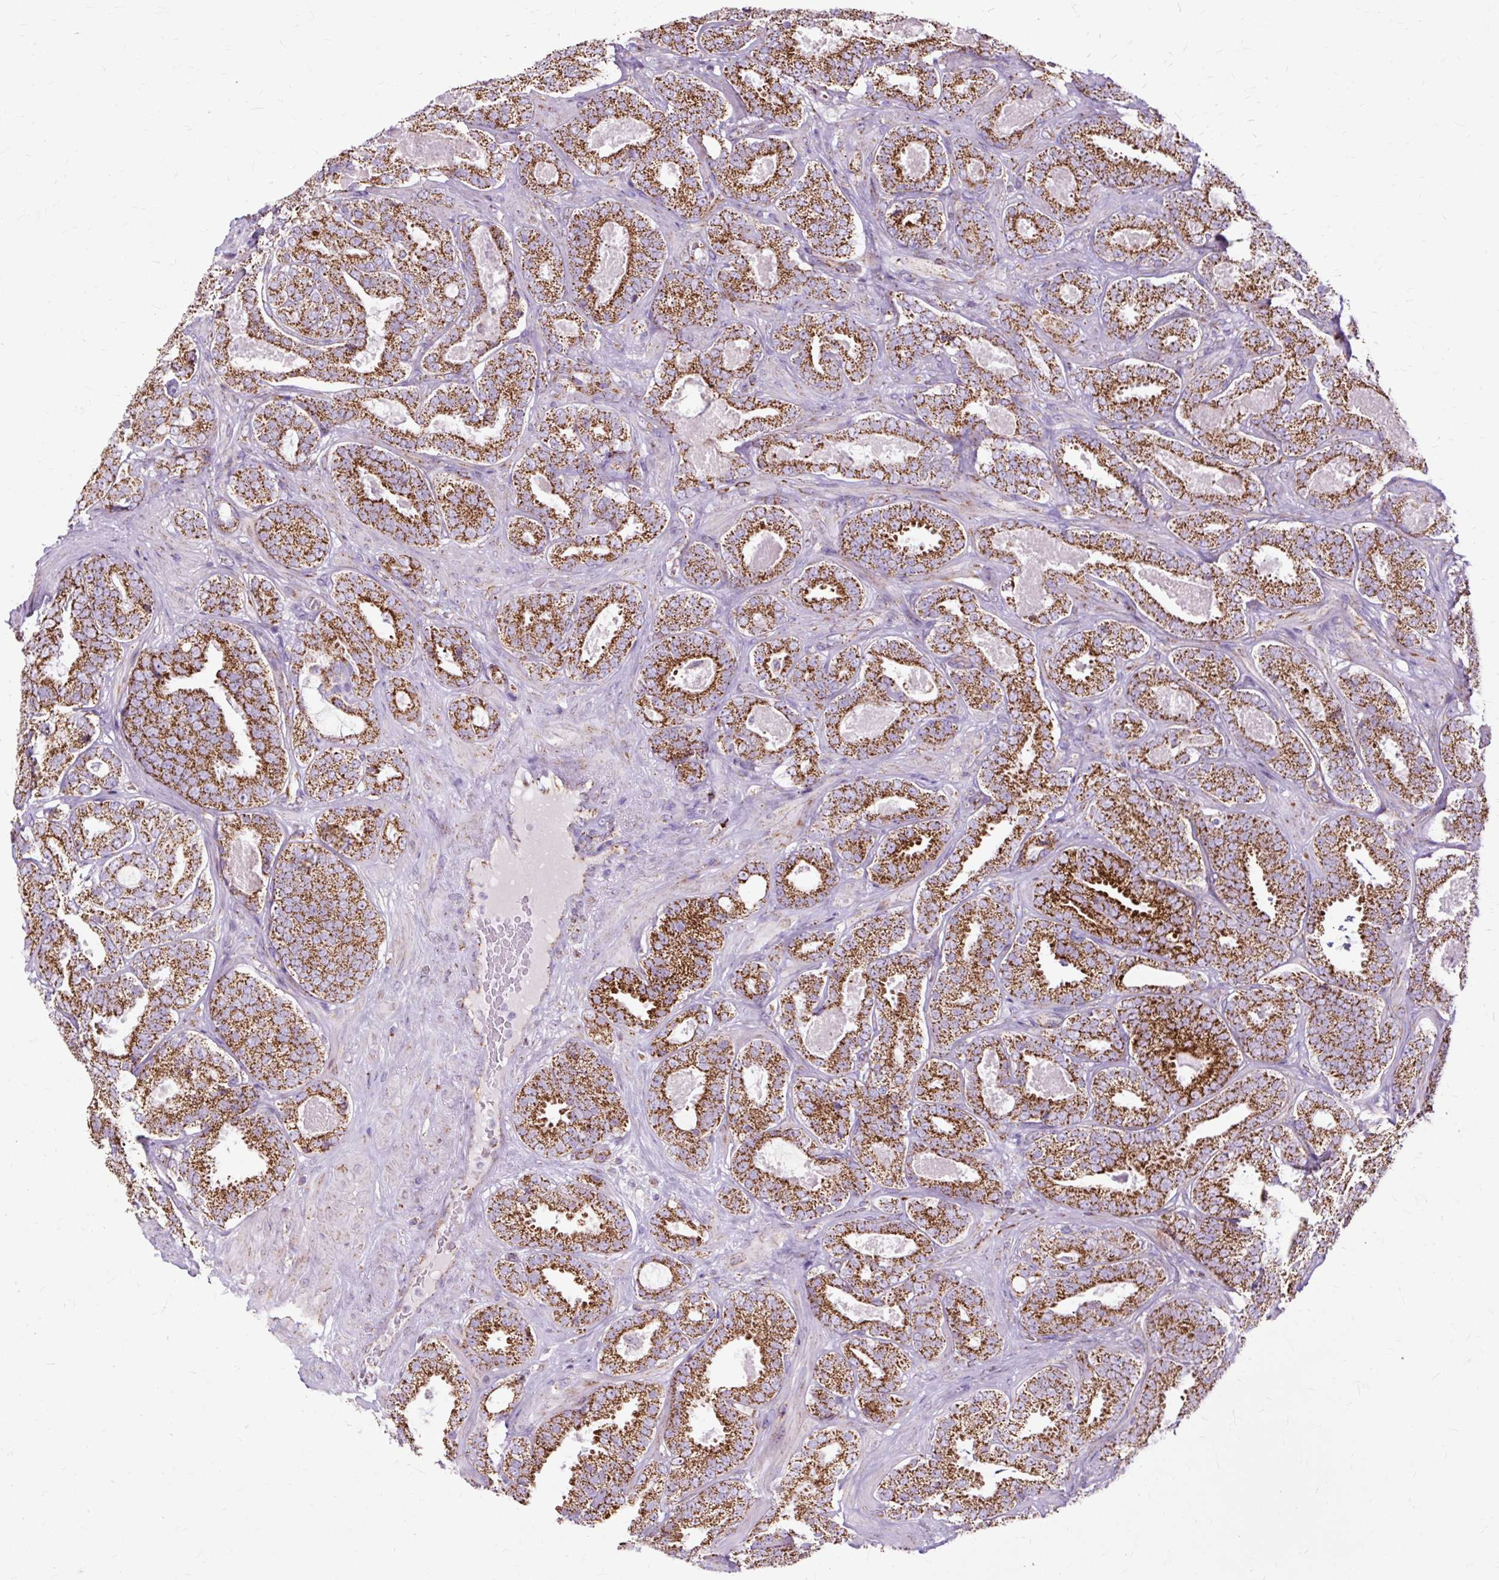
{"staining": {"intensity": "strong", "quantity": ">75%", "location": "cytoplasmic/membranous"}, "tissue": "prostate cancer", "cell_type": "Tumor cells", "image_type": "cancer", "snomed": [{"axis": "morphology", "description": "Adenocarcinoma, High grade"}, {"axis": "topography", "description": "Prostate"}], "caption": "An immunohistochemistry (IHC) histopathology image of neoplastic tissue is shown. Protein staining in brown highlights strong cytoplasmic/membranous positivity in prostate cancer (high-grade adenocarcinoma) within tumor cells. Using DAB (brown) and hematoxylin (blue) stains, captured at high magnification using brightfield microscopy.", "gene": "DLAT", "patient": {"sex": "male", "age": 65}}